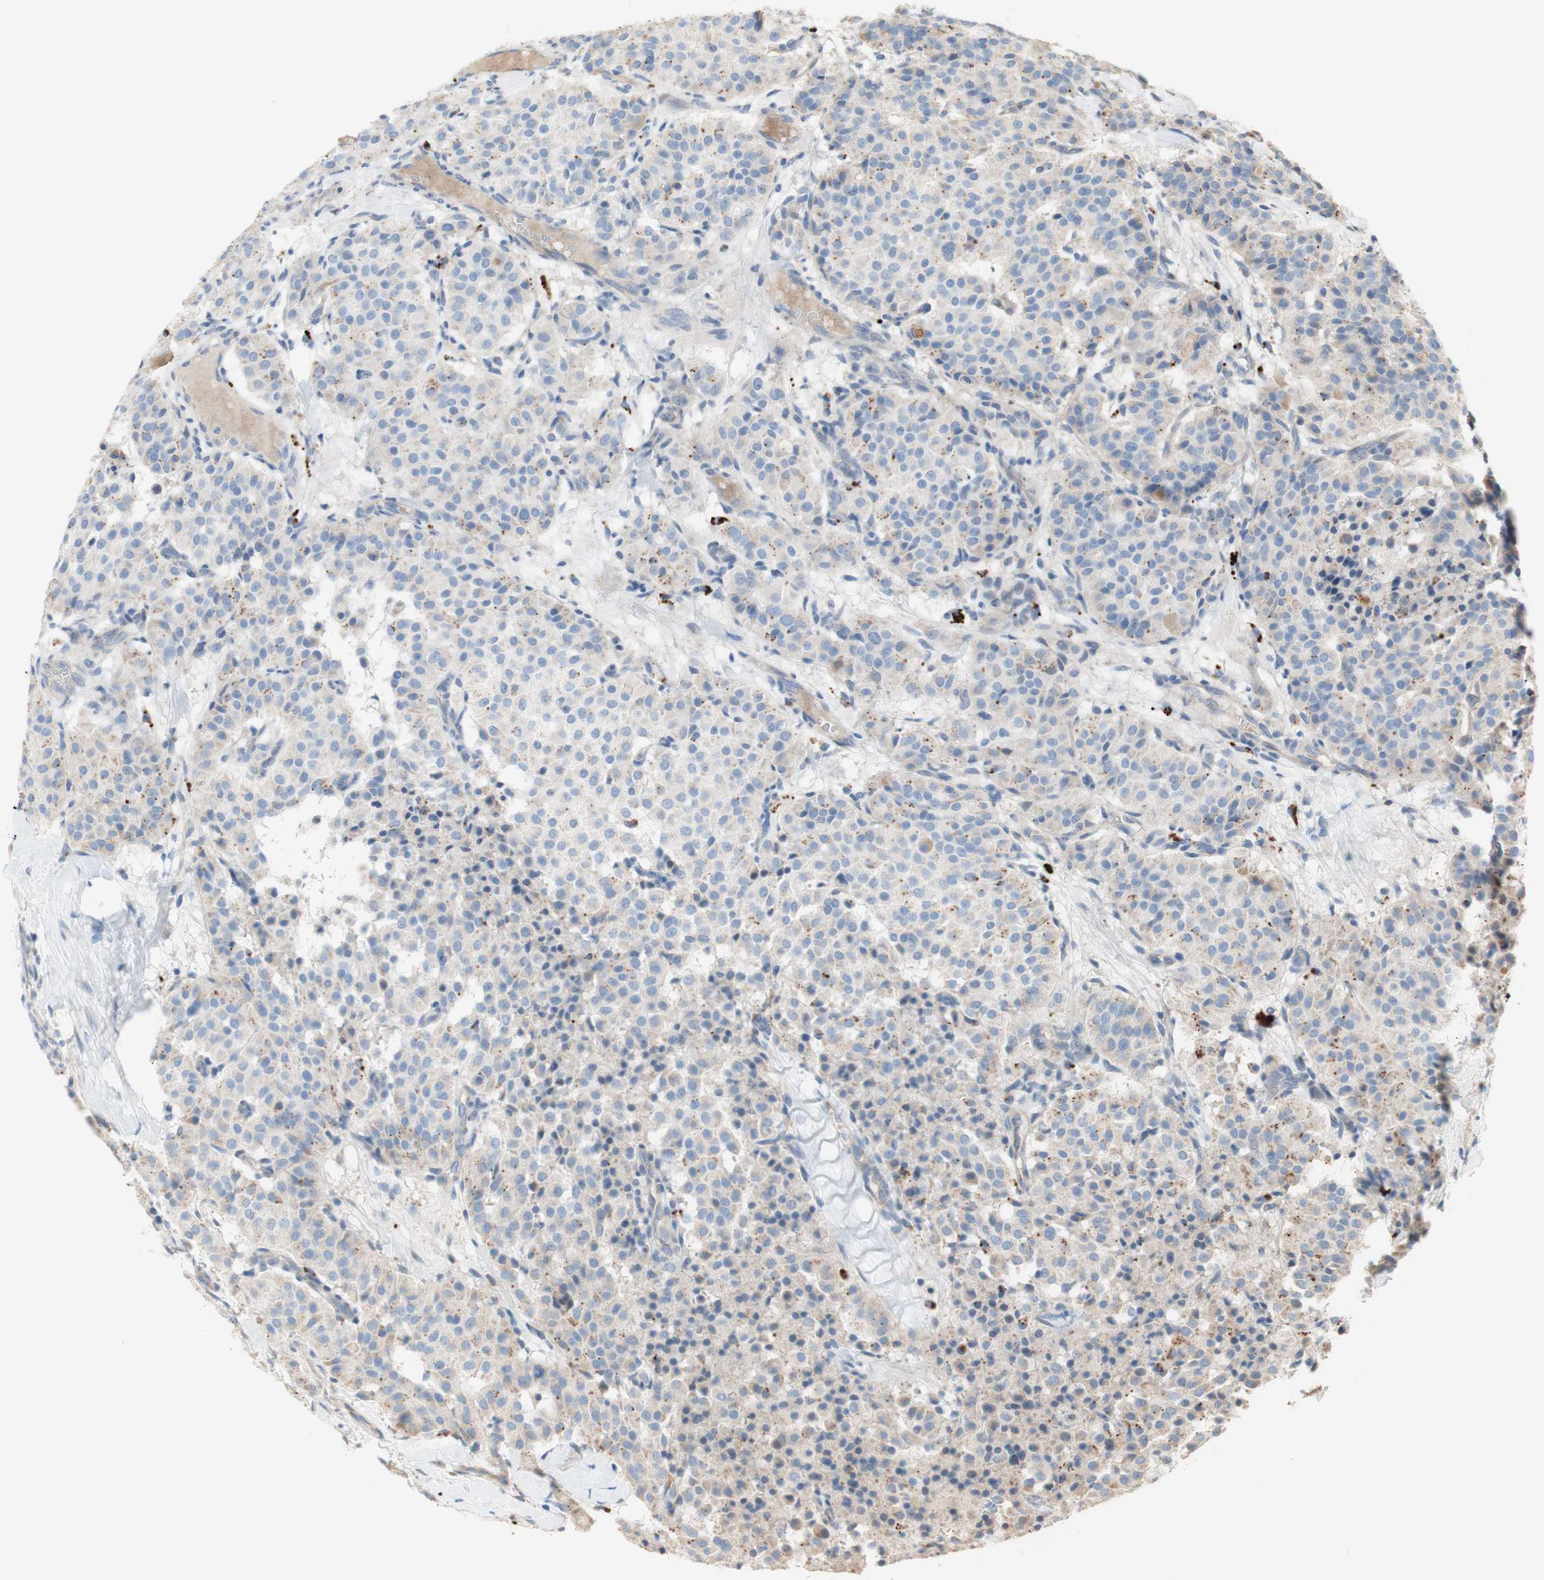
{"staining": {"intensity": "negative", "quantity": "none", "location": "none"}, "tissue": "carcinoid", "cell_type": "Tumor cells", "image_type": "cancer", "snomed": [{"axis": "morphology", "description": "Carcinoid, malignant, NOS"}, {"axis": "topography", "description": "Lung"}], "caption": "High power microscopy photomicrograph of an immunohistochemistry (IHC) micrograph of malignant carcinoid, revealing no significant staining in tumor cells. Nuclei are stained in blue.", "gene": "PTPN21", "patient": {"sex": "male", "age": 30}}